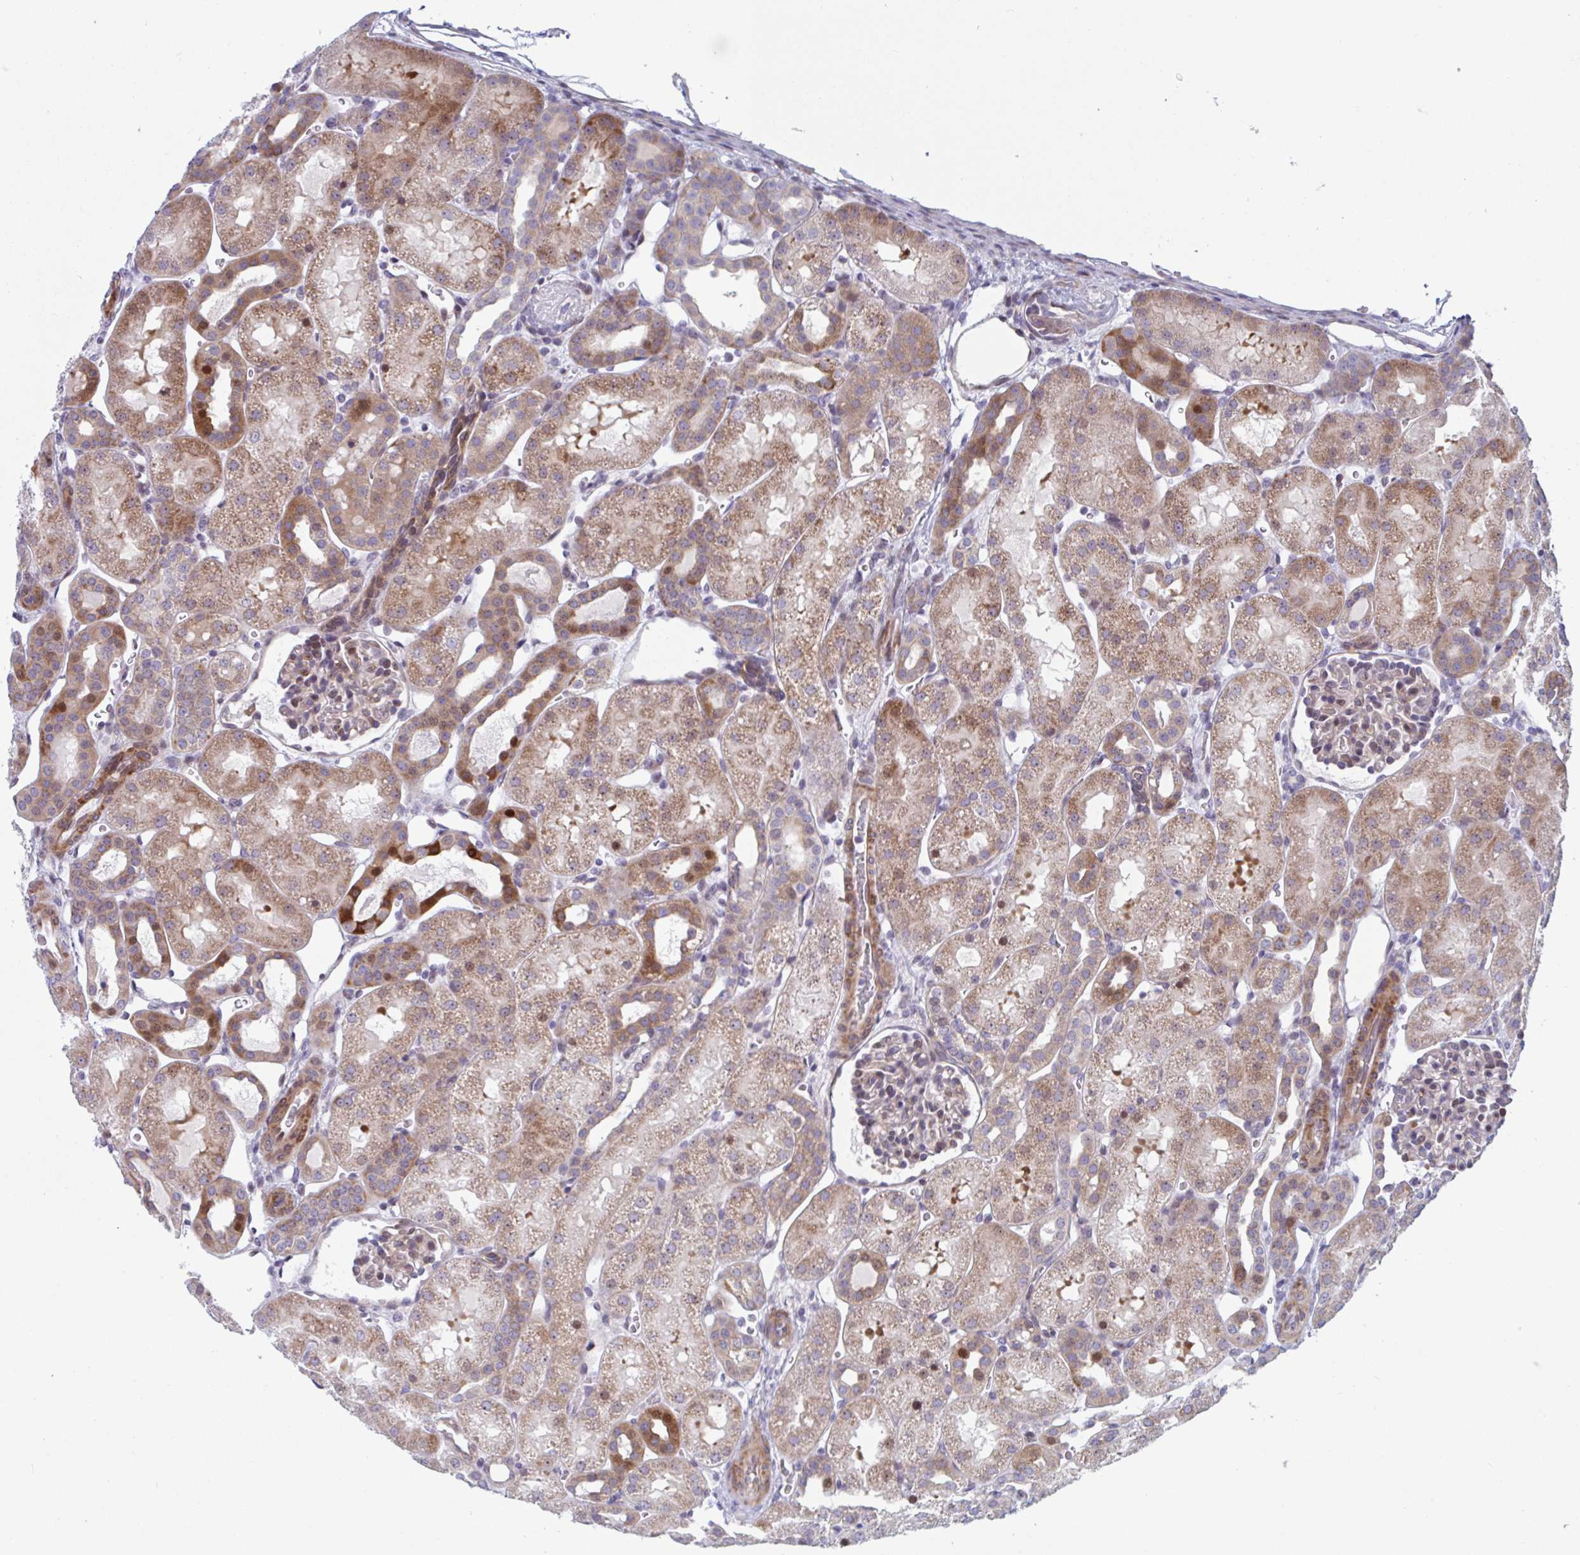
{"staining": {"intensity": "moderate", "quantity": "<25%", "location": "cytoplasmic/membranous"}, "tissue": "kidney", "cell_type": "Cells in glomeruli", "image_type": "normal", "snomed": [{"axis": "morphology", "description": "Normal tissue, NOS"}, {"axis": "topography", "description": "Kidney"}], "caption": "Unremarkable kidney exhibits moderate cytoplasmic/membranous positivity in approximately <25% of cells in glomeruli, visualized by immunohistochemistry.", "gene": "DUXA", "patient": {"sex": "male", "age": 2}}